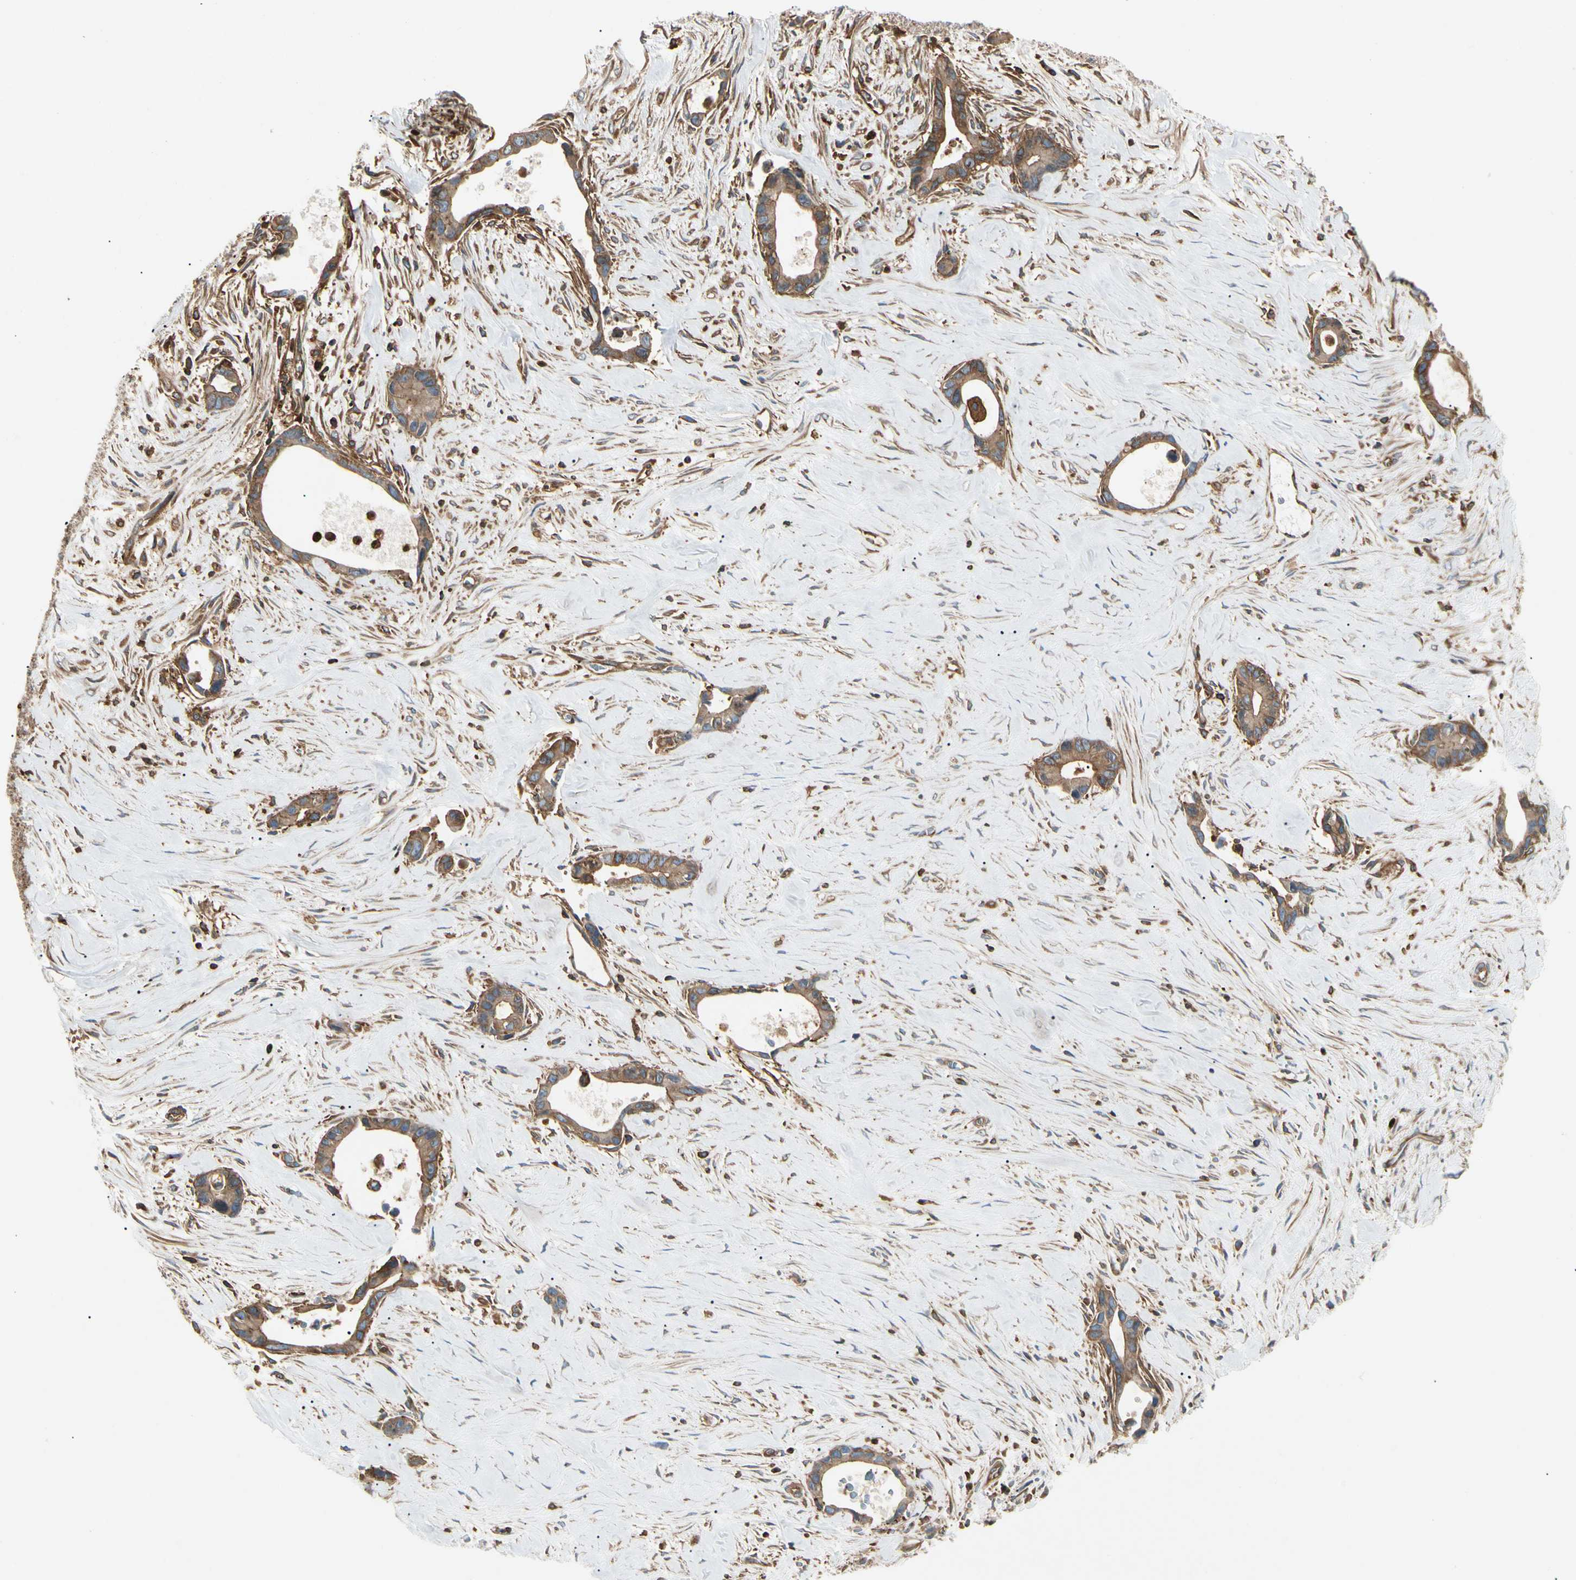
{"staining": {"intensity": "moderate", "quantity": ">75%", "location": "cytoplasmic/membranous"}, "tissue": "liver cancer", "cell_type": "Tumor cells", "image_type": "cancer", "snomed": [{"axis": "morphology", "description": "Cholangiocarcinoma"}, {"axis": "topography", "description": "Liver"}], "caption": "Immunohistochemical staining of human liver cancer exhibits medium levels of moderate cytoplasmic/membranous positivity in about >75% of tumor cells.", "gene": "ARPC2", "patient": {"sex": "female", "age": 55}}